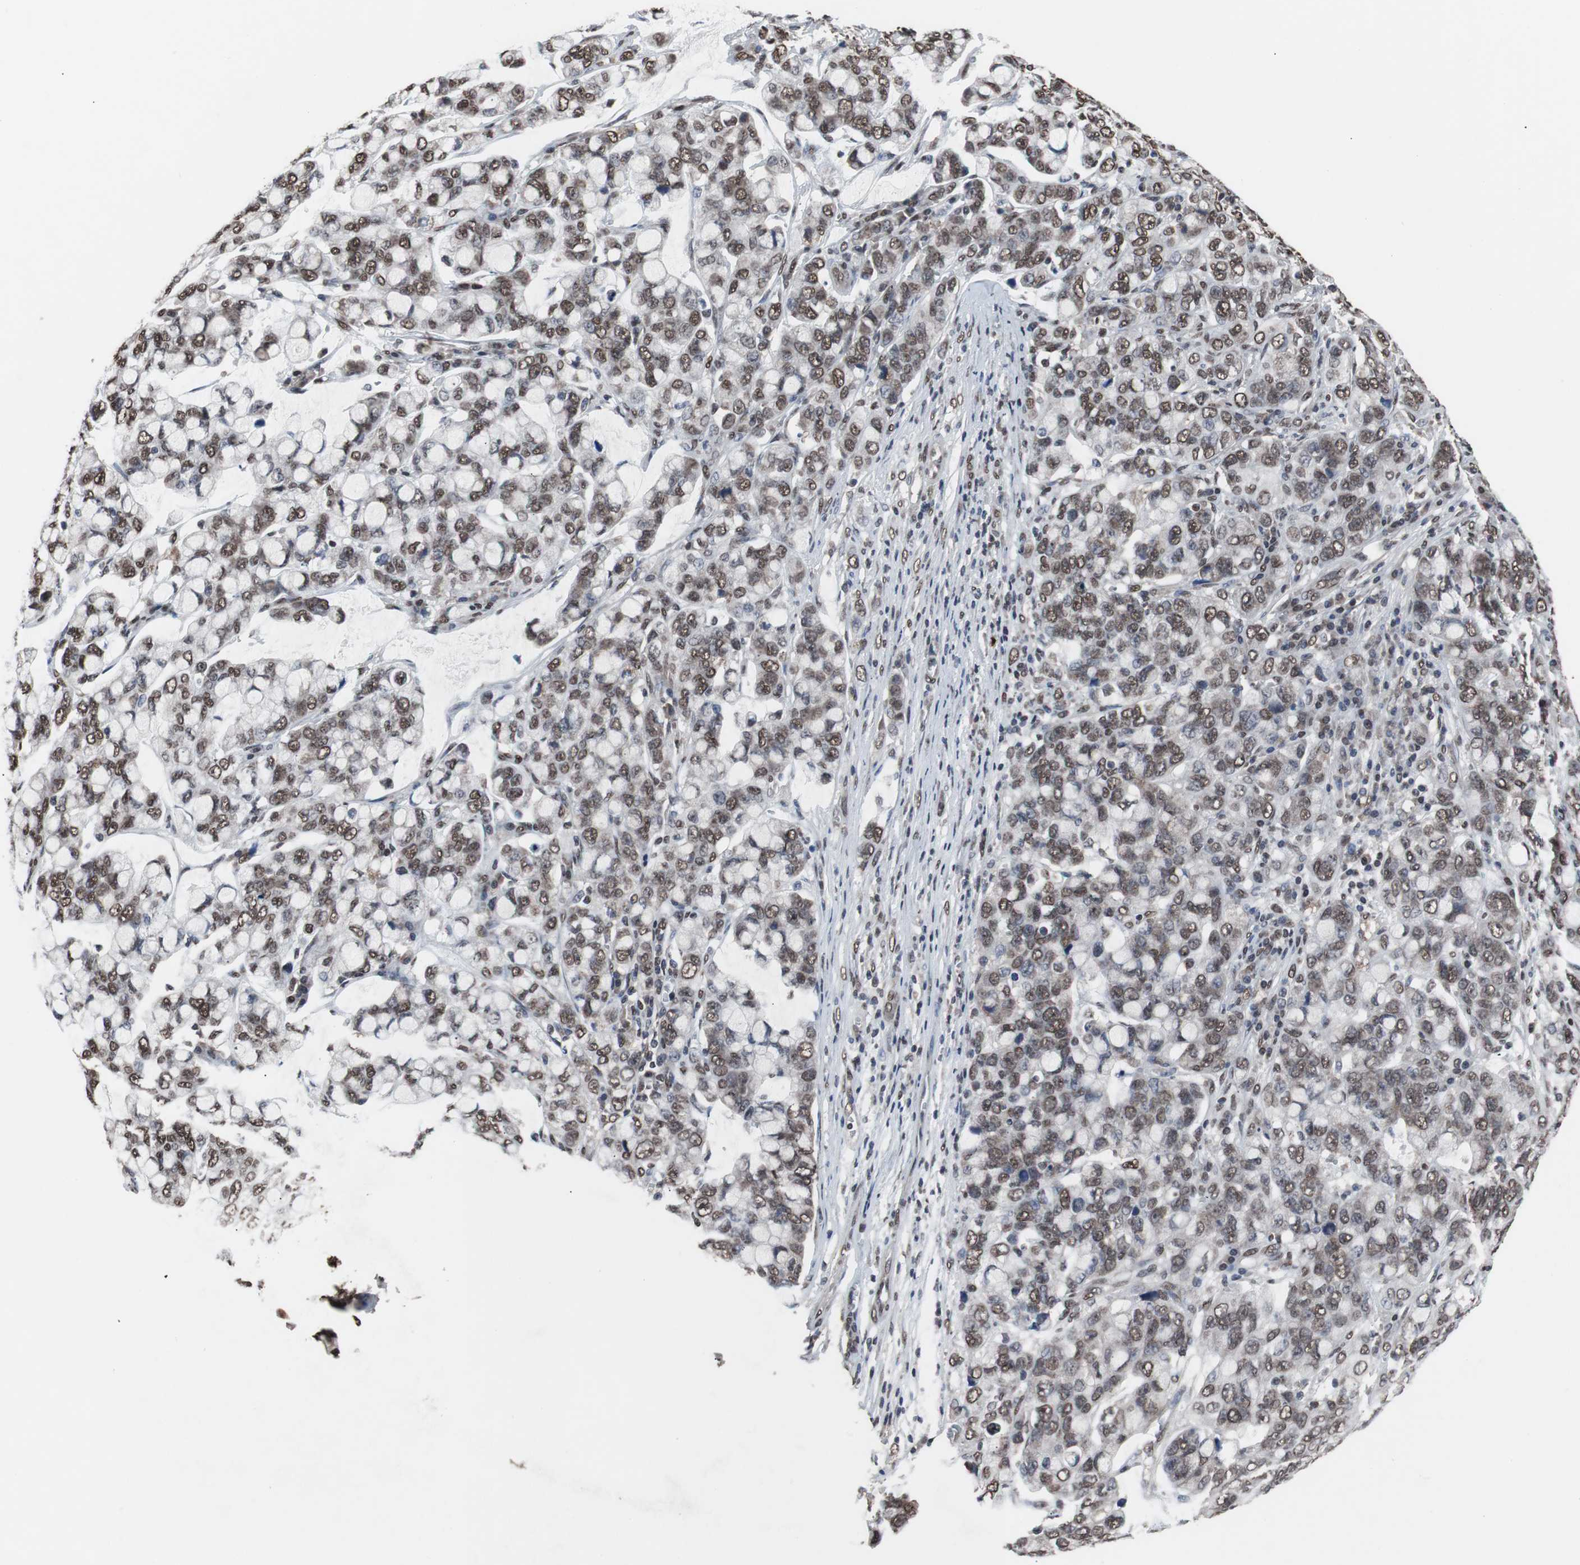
{"staining": {"intensity": "moderate", "quantity": ">75%", "location": "nuclear"}, "tissue": "stomach cancer", "cell_type": "Tumor cells", "image_type": "cancer", "snomed": [{"axis": "morphology", "description": "Adenocarcinoma, NOS"}, {"axis": "topography", "description": "Stomach, lower"}], "caption": "Immunohistochemistry staining of stomach adenocarcinoma, which exhibits medium levels of moderate nuclear positivity in about >75% of tumor cells indicating moderate nuclear protein staining. The staining was performed using DAB (3,3'-diaminobenzidine) (brown) for protein detection and nuclei were counterstained in hematoxylin (blue).", "gene": "MED27", "patient": {"sex": "male", "age": 84}}